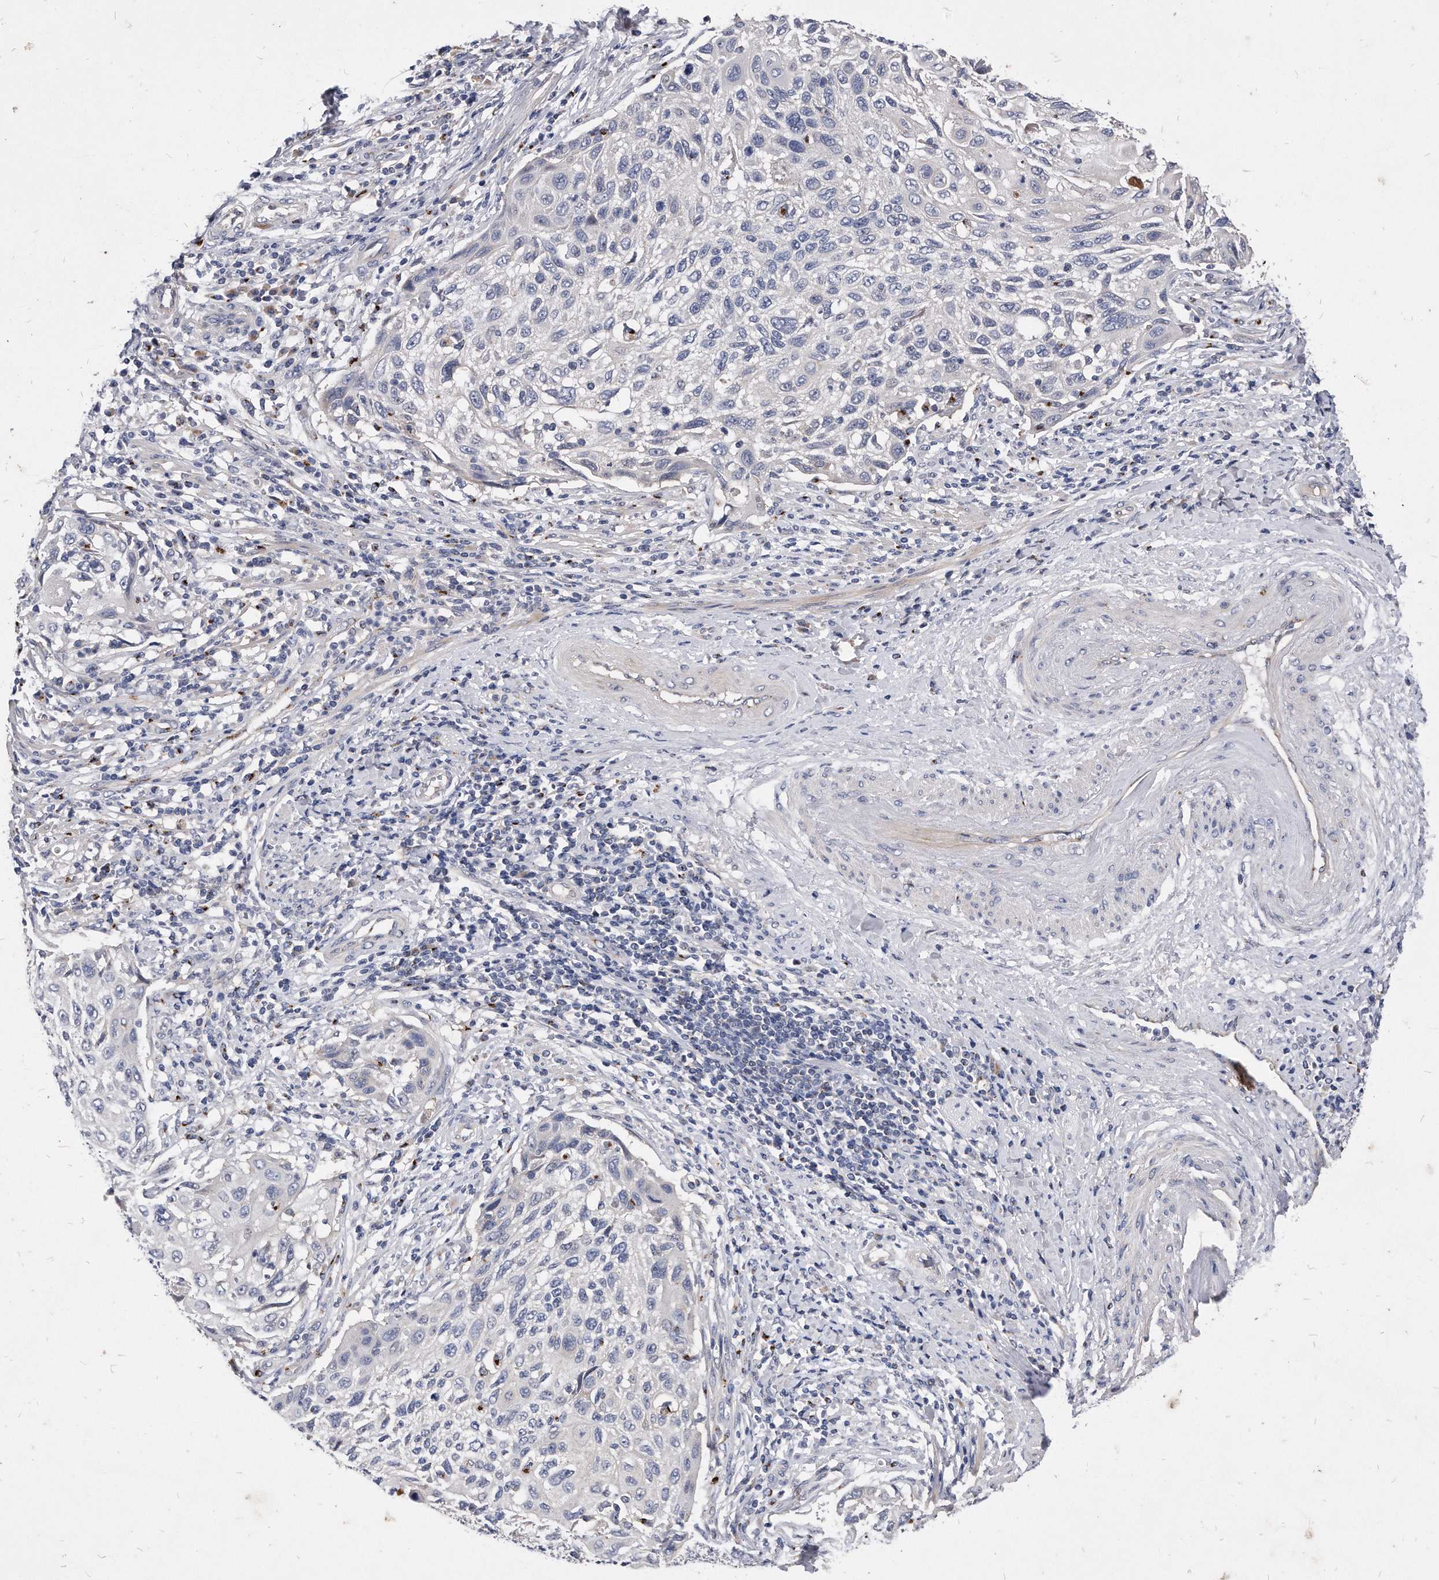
{"staining": {"intensity": "negative", "quantity": "none", "location": "none"}, "tissue": "cervical cancer", "cell_type": "Tumor cells", "image_type": "cancer", "snomed": [{"axis": "morphology", "description": "Squamous cell carcinoma, NOS"}, {"axis": "topography", "description": "Cervix"}], "caption": "IHC of cervical cancer demonstrates no expression in tumor cells.", "gene": "MGAT4A", "patient": {"sex": "female", "age": 70}}